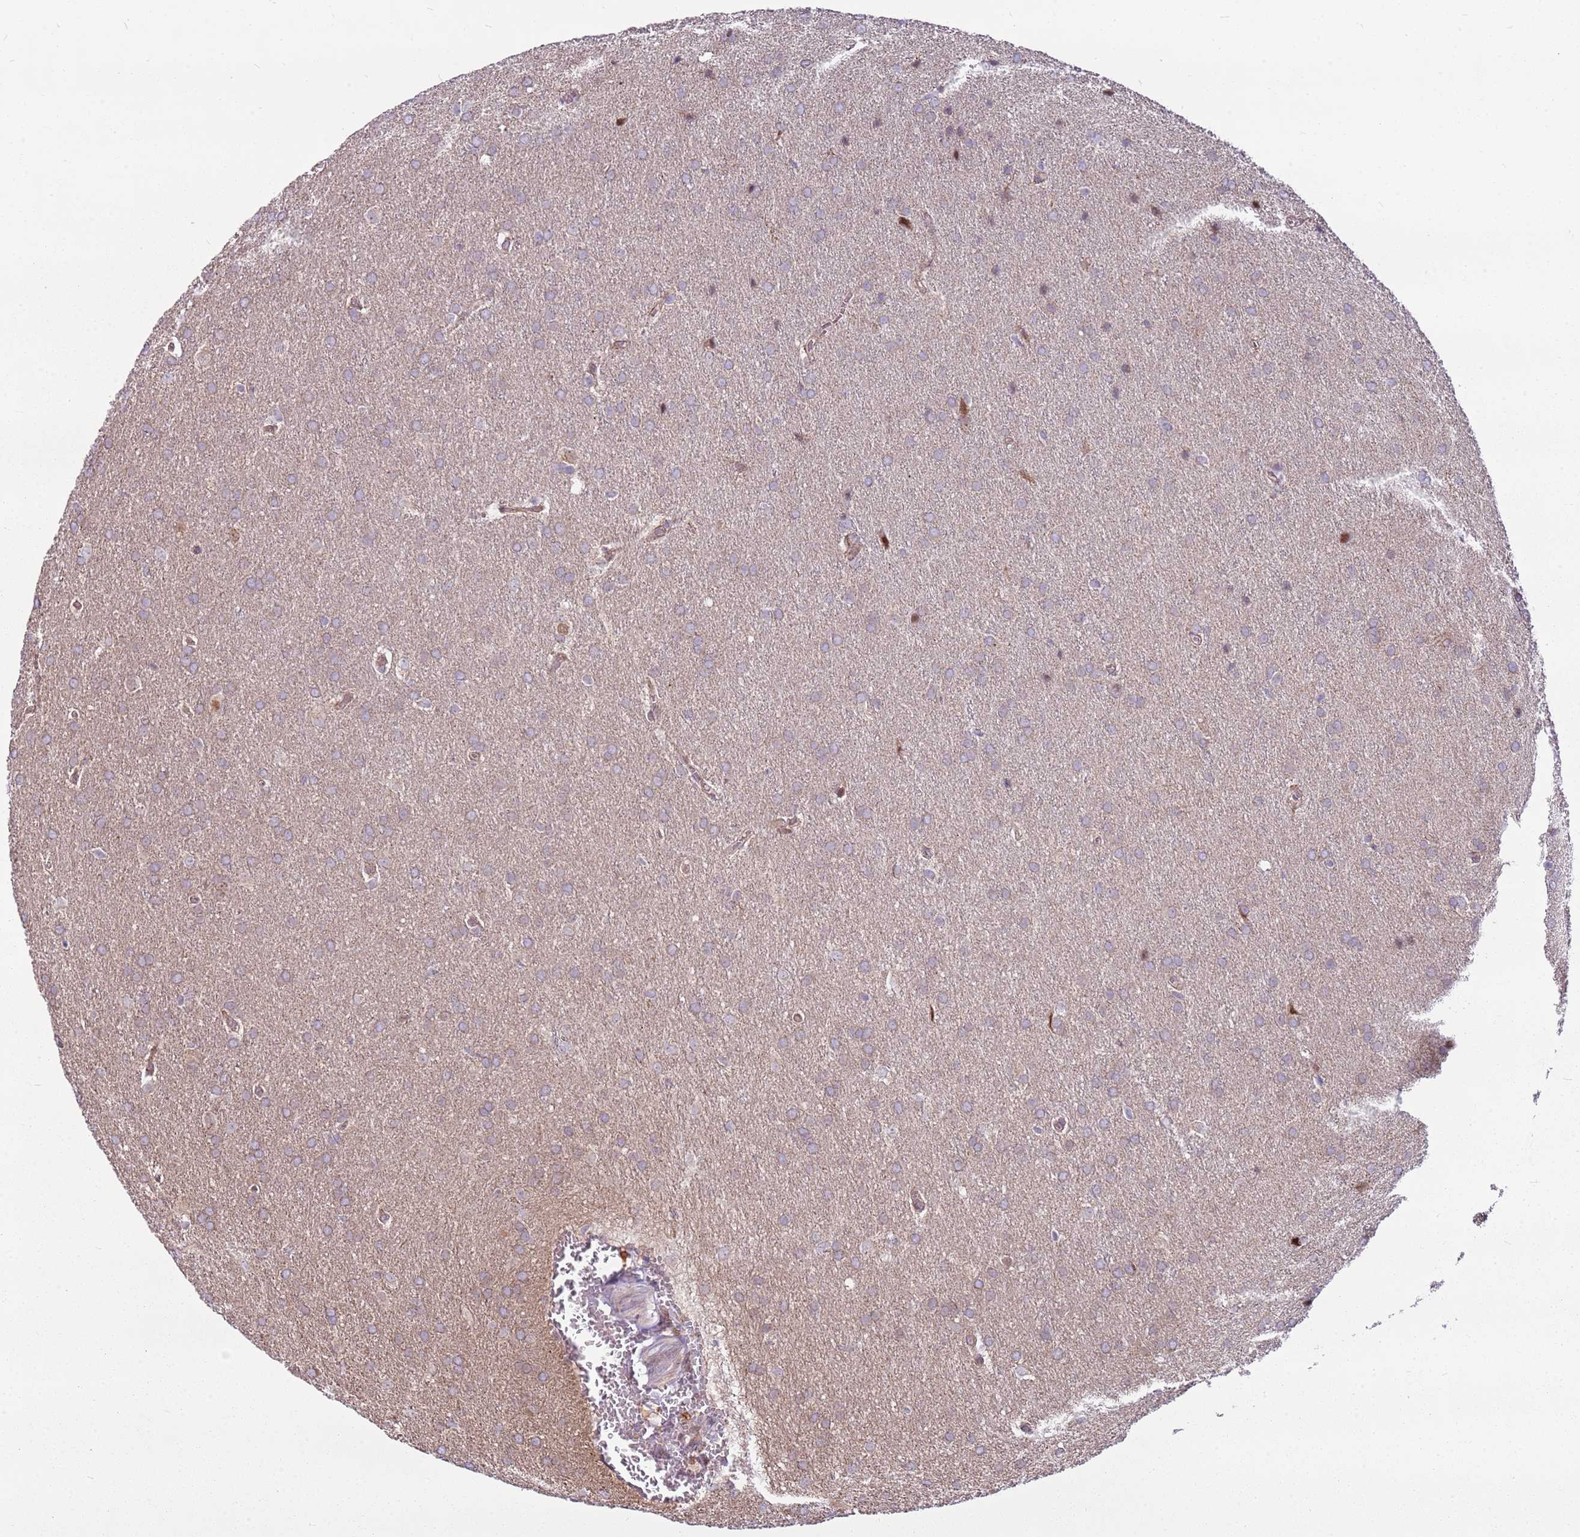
{"staining": {"intensity": "moderate", "quantity": "<25%", "location": "nuclear"}, "tissue": "glioma", "cell_type": "Tumor cells", "image_type": "cancer", "snomed": [{"axis": "morphology", "description": "Glioma, malignant, Low grade"}, {"axis": "topography", "description": "Brain"}], "caption": "An immunohistochemistry micrograph of neoplastic tissue is shown. Protein staining in brown highlights moderate nuclear positivity in low-grade glioma (malignant) within tumor cells.", "gene": "PCTP", "patient": {"sex": "female", "age": 32}}